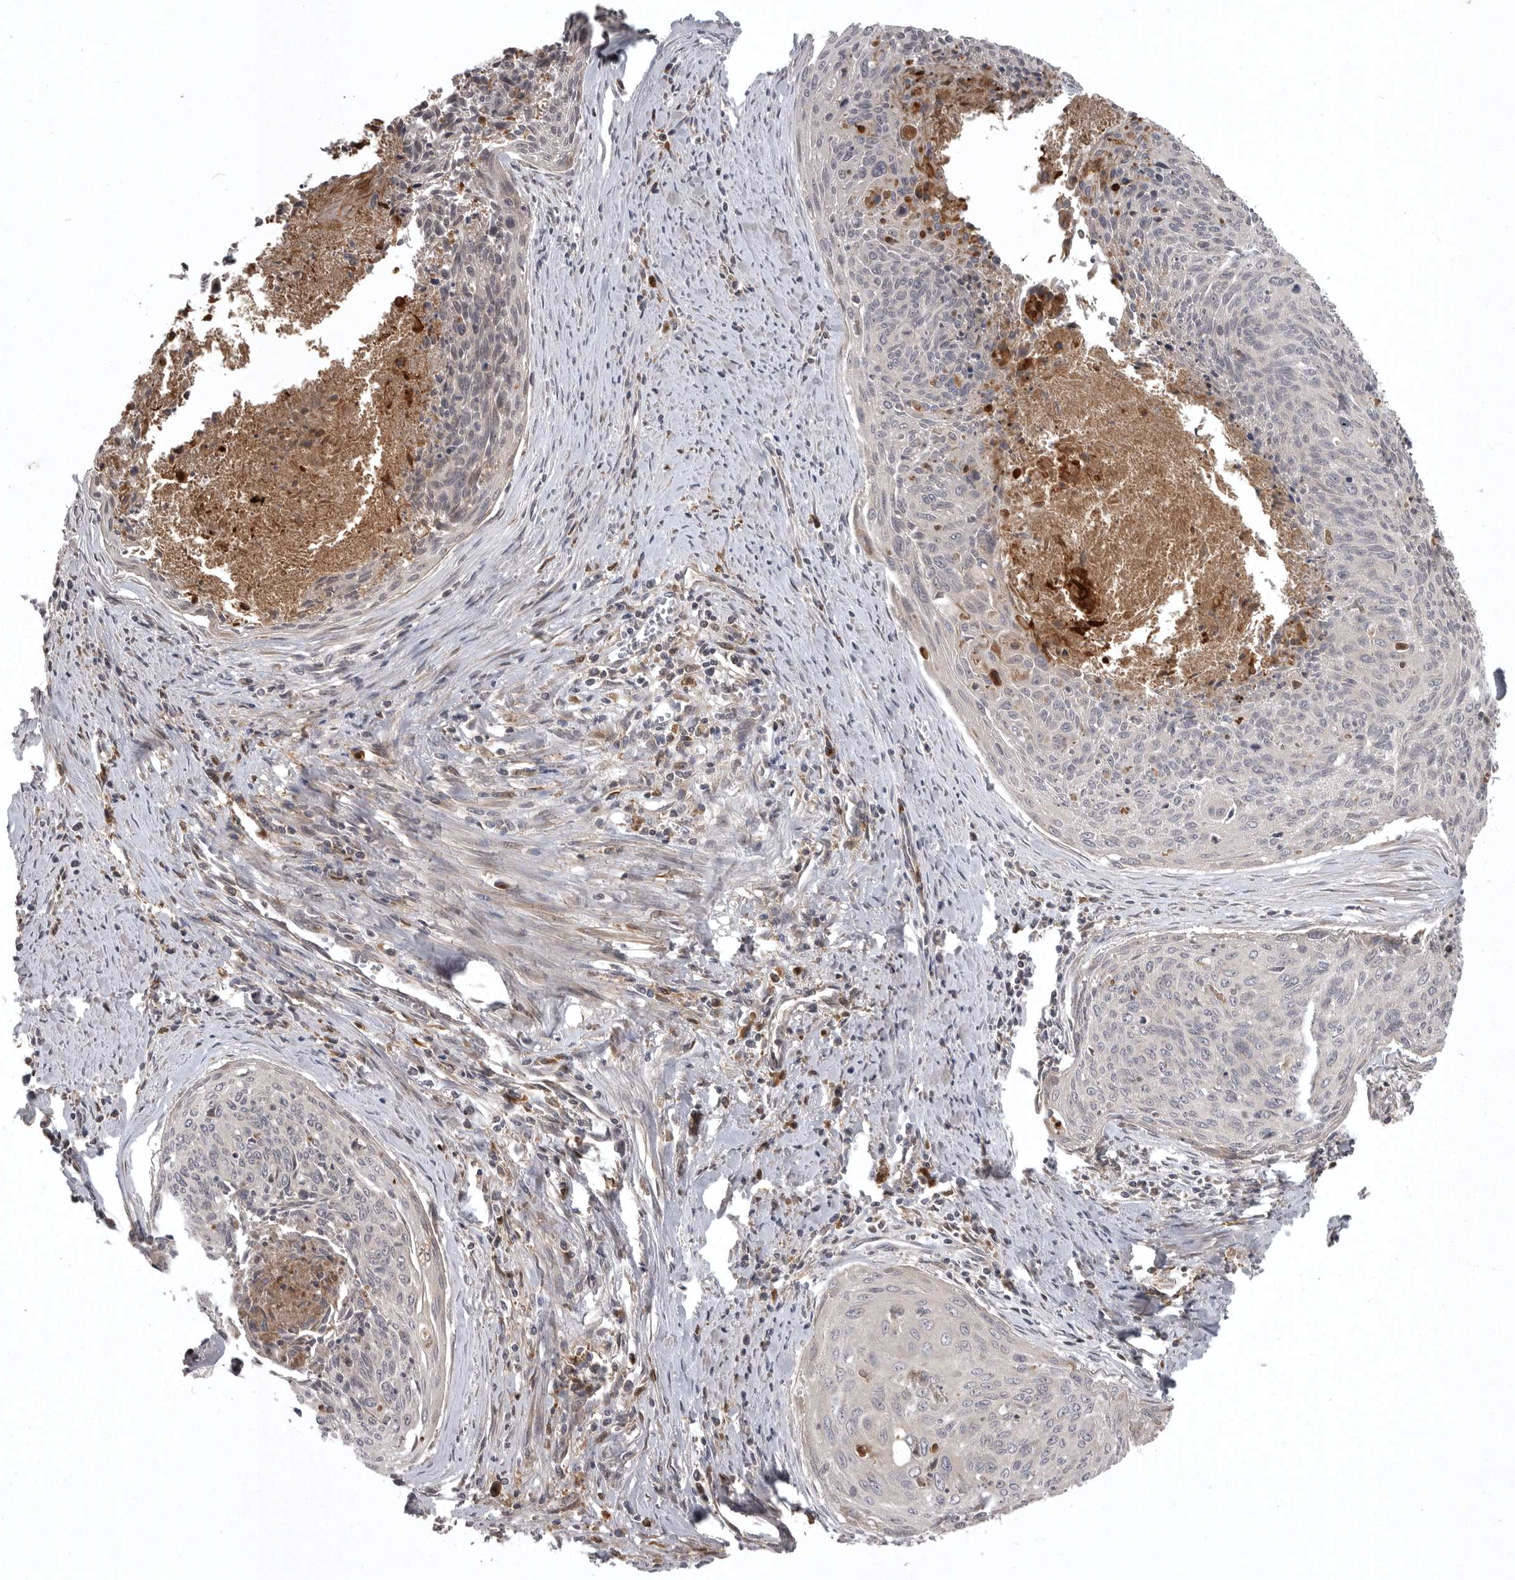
{"staining": {"intensity": "negative", "quantity": "none", "location": "none"}, "tissue": "cervical cancer", "cell_type": "Tumor cells", "image_type": "cancer", "snomed": [{"axis": "morphology", "description": "Squamous cell carcinoma, NOS"}, {"axis": "topography", "description": "Cervix"}], "caption": "Immunohistochemistry (IHC) micrograph of neoplastic tissue: human cervical squamous cell carcinoma stained with DAB shows no significant protein staining in tumor cells. (IHC, brightfield microscopy, high magnification).", "gene": "GPR31", "patient": {"sex": "female", "age": 55}}